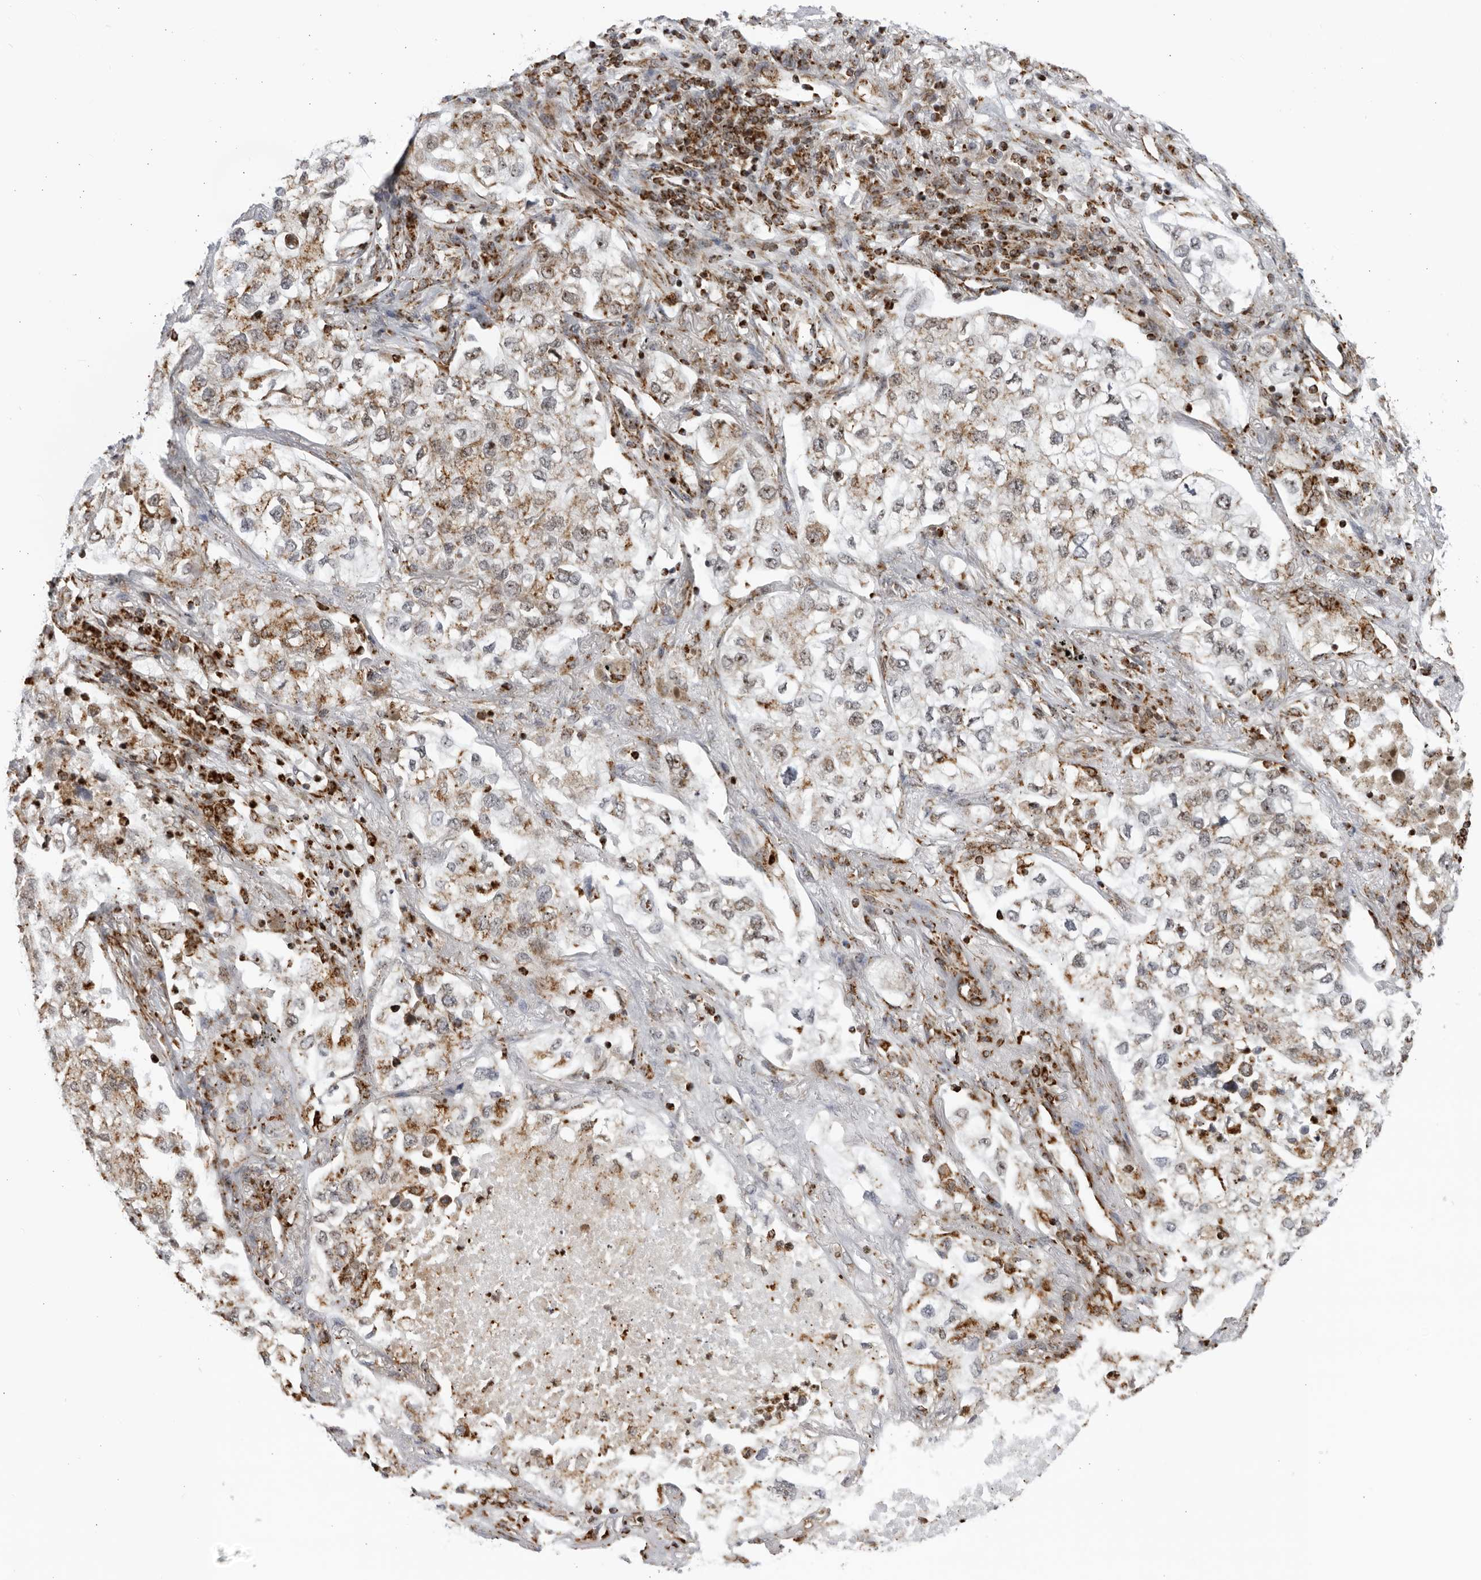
{"staining": {"intensity": "moderate", "quantity": ">75%", "location": "cytoplasmic/membranous"}, "tissue": "lung cancer", "cell_type": "Tumor cells", "image_type": "cancer", "snomed": [{"axis": "morphology", "description": "Adenocarcinoma, NOS"}, {"axis": "topography", "description": "Lung"}], "caption": "Approximately >75% of tumor cells in lung adenocarcinoma reveal moderate cytoplasmic/membranous protein expression as visualized by brown immunohistochemical staining.", "gene": "RBM34", "patient": {"sex": "male", "age": 63}}